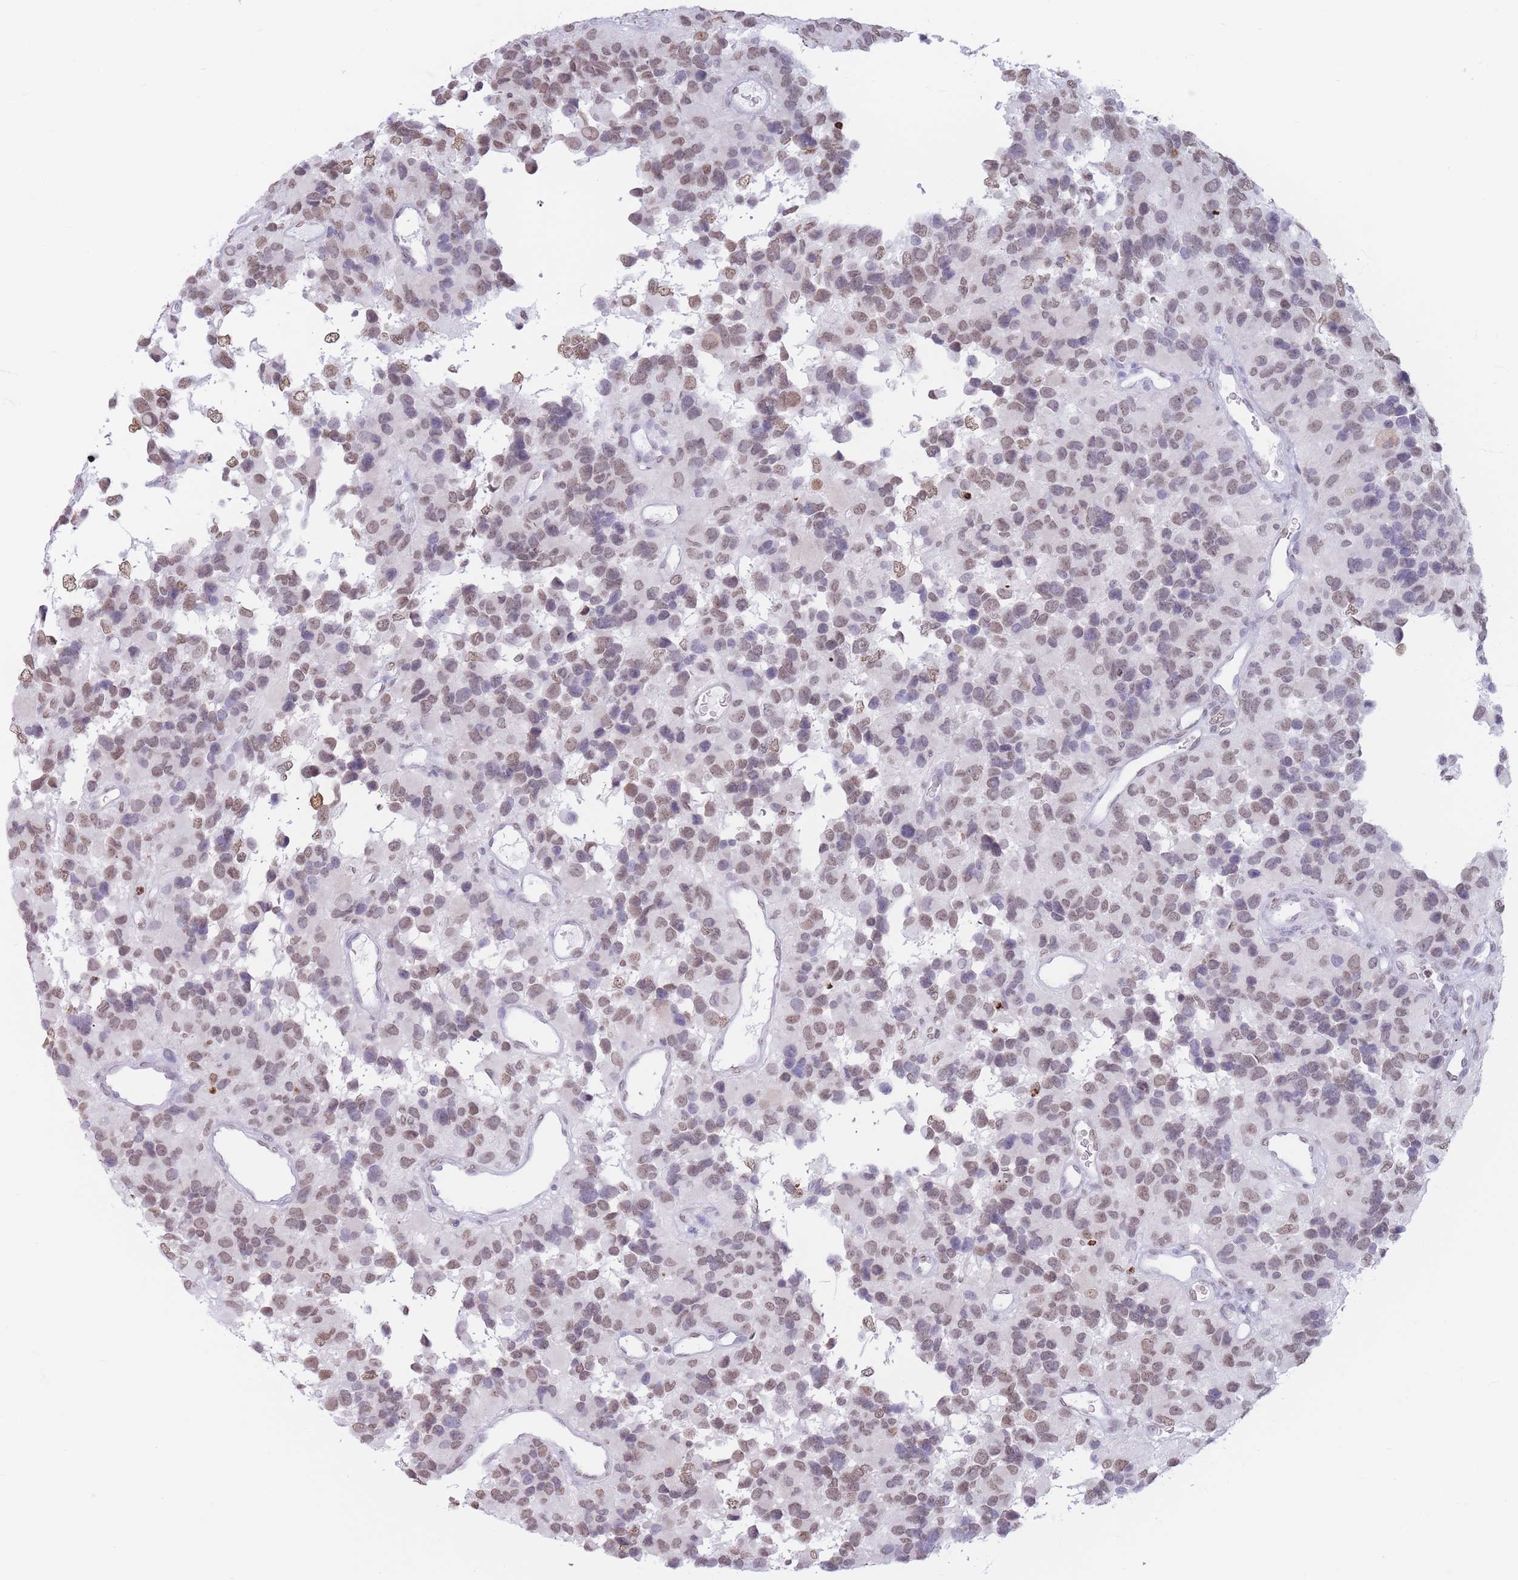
{"staining": {"intensity": "moderate", "quantity": "25%-75%", "location": "nuclear"}, "tissue": "glioma", "cell_type": "Tumor cells", "image_type": "cancer", "snomed": [{"axis": "morphology", "description": "Glioma, malignant, High grade"}, {"axis": "topography", "description": "Brain"}], "caption": "Malignant glioma (high-grade) stained for a protein reveals moderate nuclear positivity in tumor cells.", "gene": "RYK", "patient": {"sex": "male", "age": 77}}